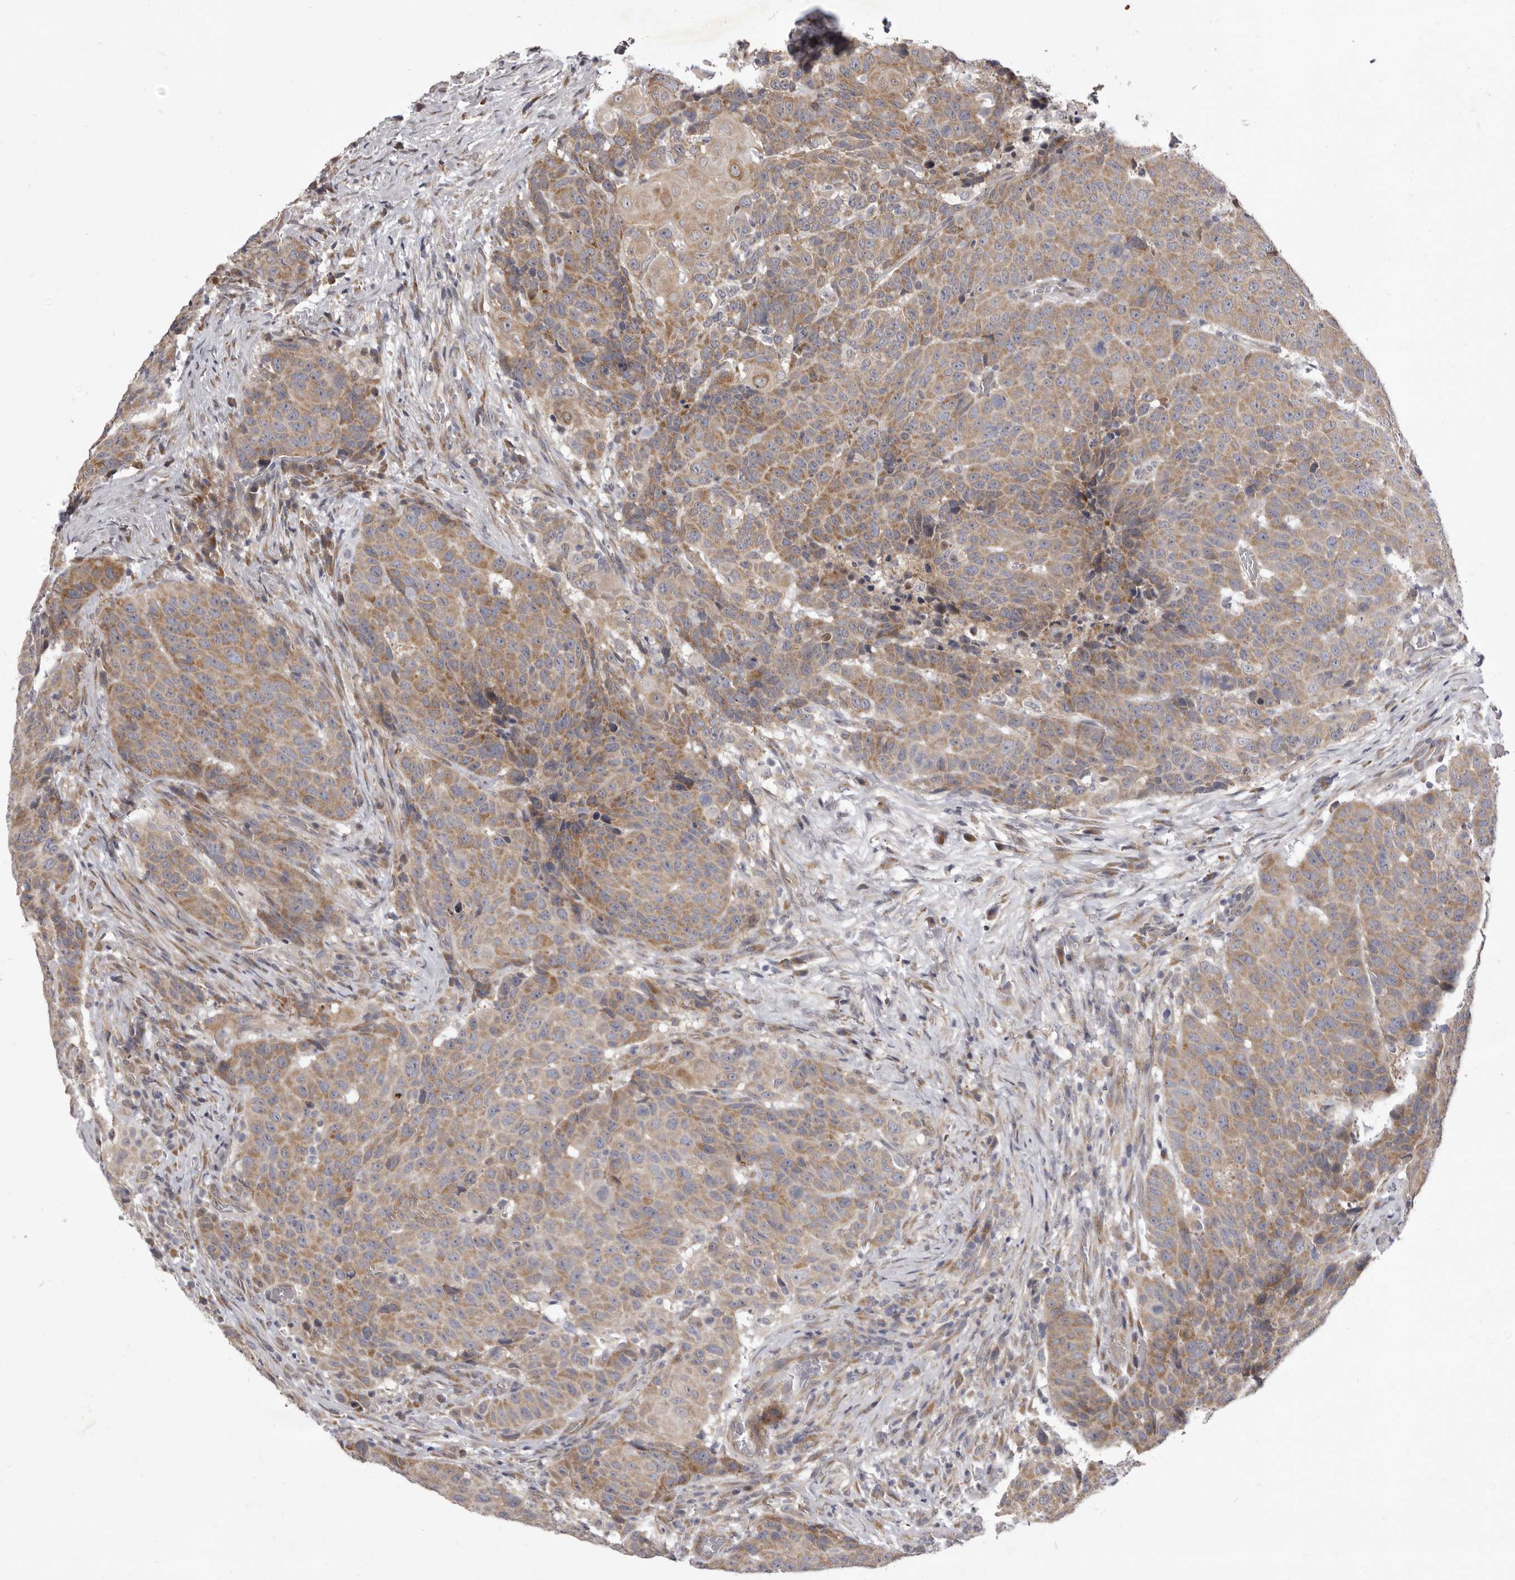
{"staining": {"intensity": "moderate", "quantity": ">75%", "location": "cytoplasmic/membranous"}, "tissue": "head and neck cancer", "cell_type": "Tumor cells", "image_type": "cancer", "snomed": [{"axis": "morphology", "description": "Squamous cell carcinoma, NOS"}, {"axis": "topography", "description": "Head-Neck"}], "caption": "Head and neck cancer stained for a protein shows moderate cytoplasmic/membranous positivity in tumor cells.", "gene": "TBC1D8B", "patient": {"sex": "male", "age": 66}}